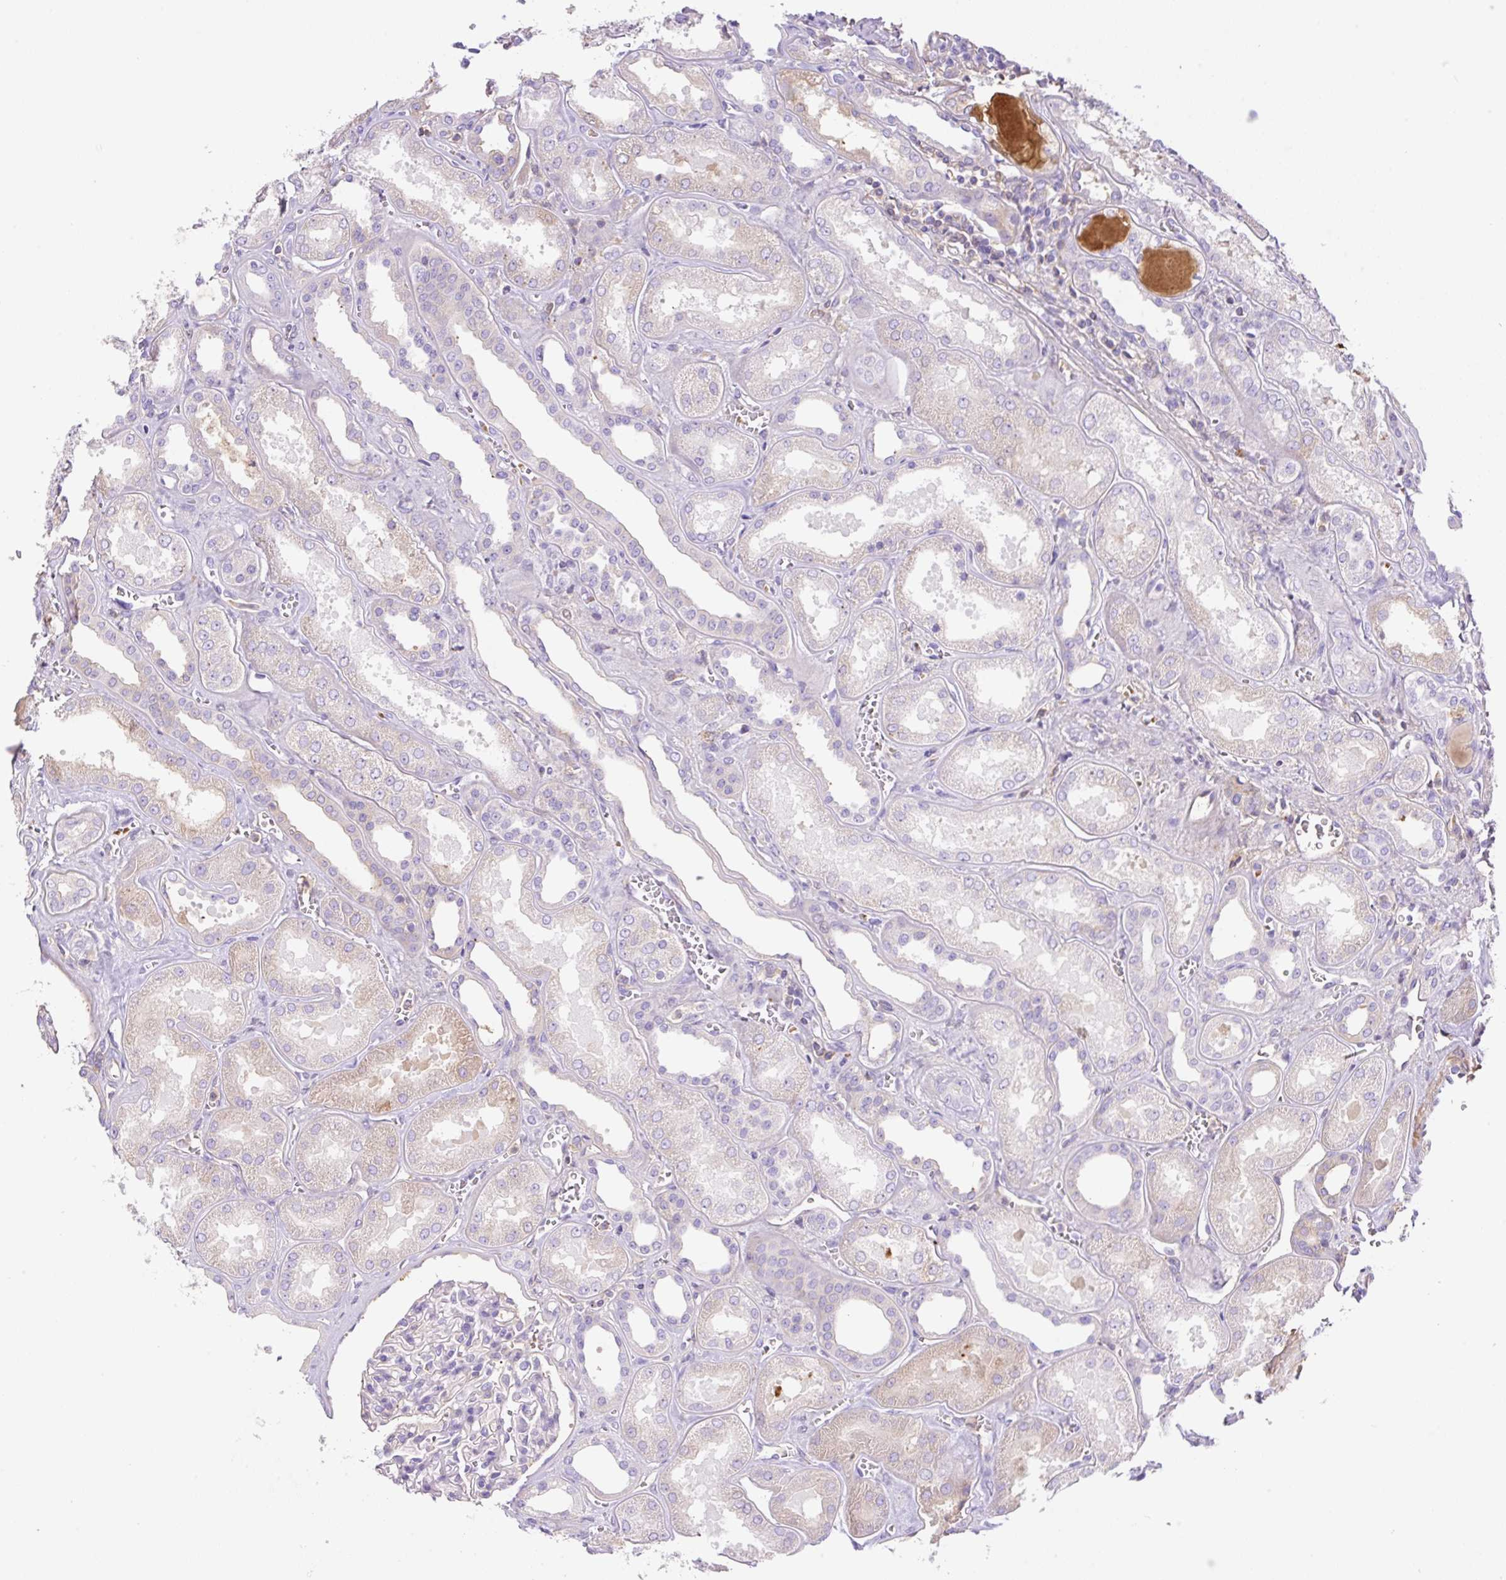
{"staining": {"intensity": "negative", "quantity": "none", "location": "none"}, "tissue": "kidney", "cell_type": "Cells in glomeruli", "image_type": "normal", "snomed": [{"axis": "morphology", "description": "Normal tissue, NOS"}, {"axis": "morphology", "description": "Adenocarcinoma, NOS"}, {"axis": "topography", "description": "Kidney"}], "caption": "This histopathology image is of unremarkable kidney stained with immunohistochemistry (IHC) to label a protein in brown with the nuclei are counter-stained blue. There is no positivity in cells in glomeruli.", "gene": "TDRD15", "patient": {"sex": "female", "age": 68}}